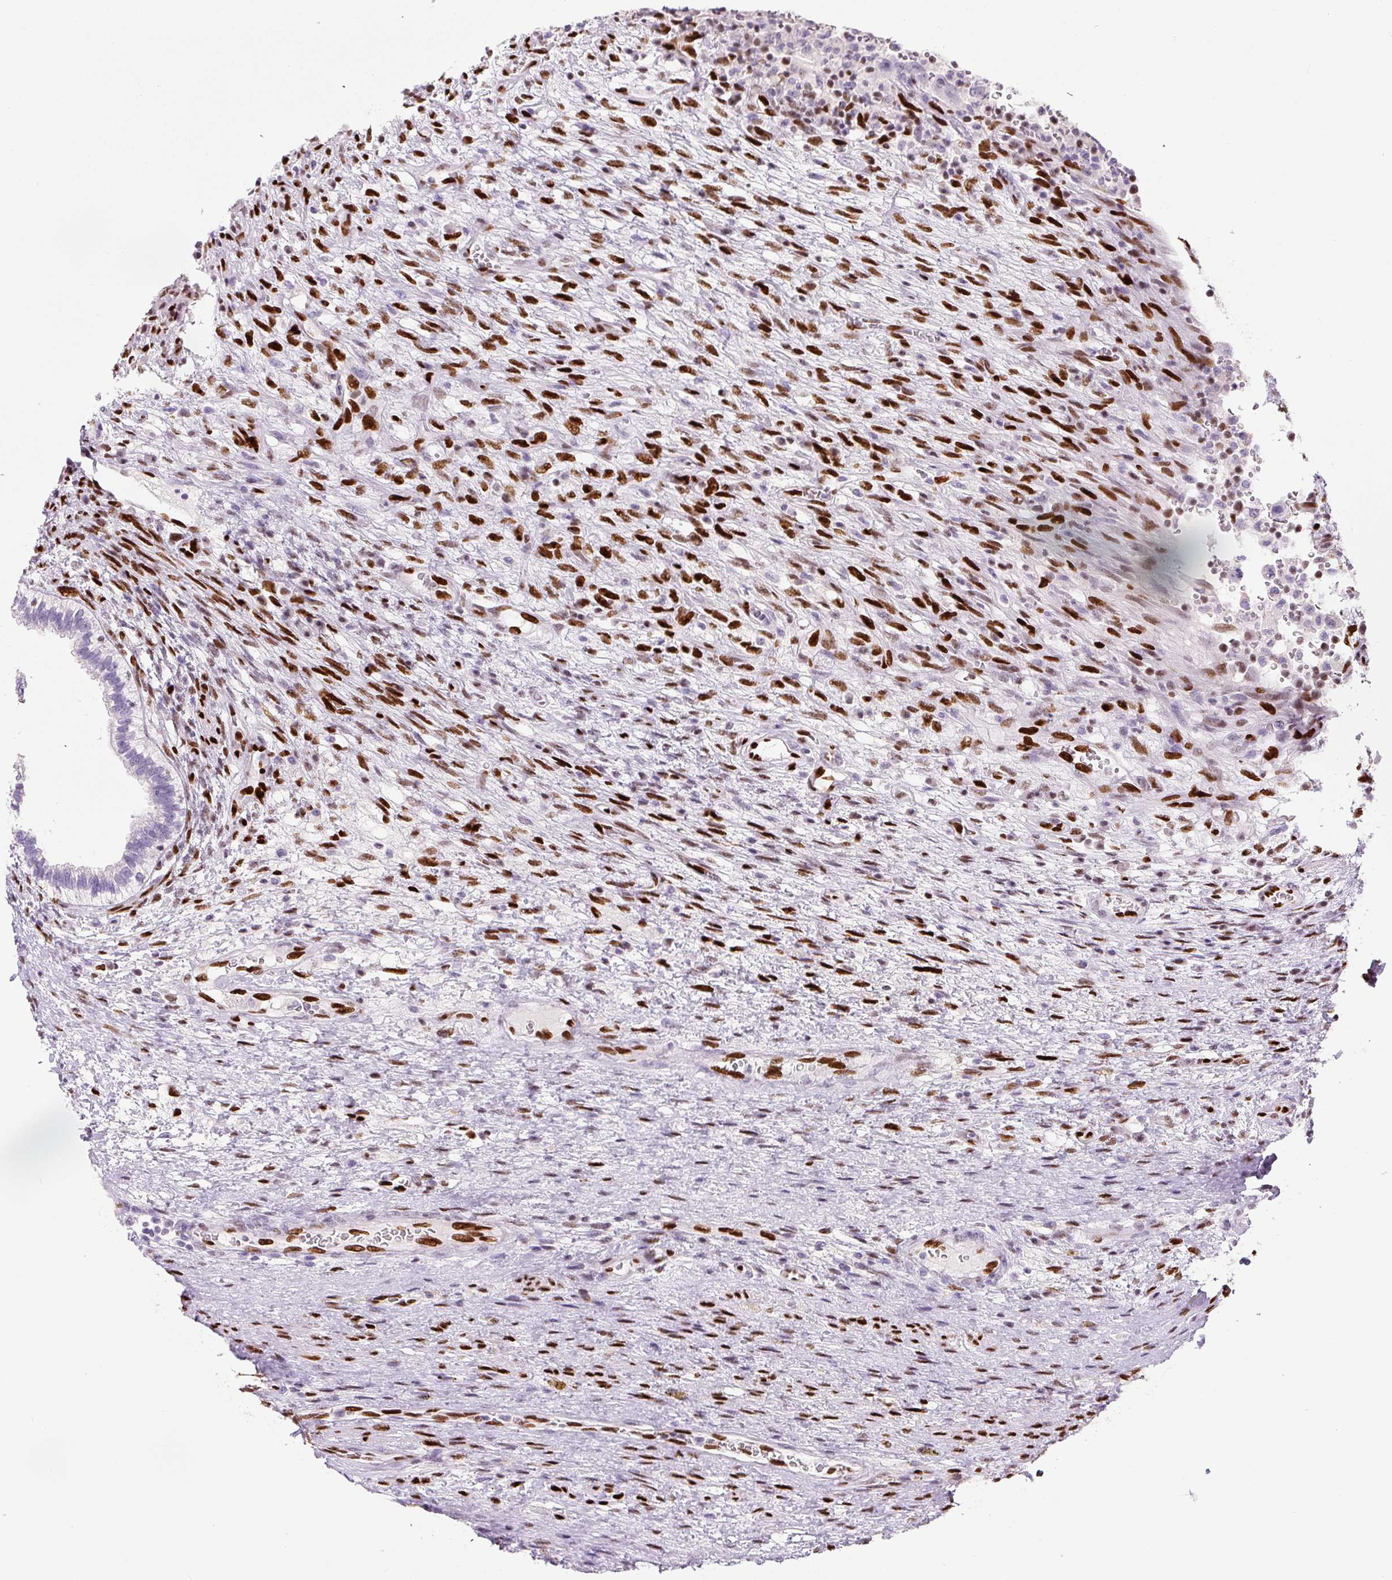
{"staining": {"intensity": "negative", "quantity": "none", "location": "none"}, "tissue": "testis cancer", "cell_type": "Tumor cells", "image_type": "cancer", "snomed": [{"axis": "morphology", "description": "Carcinoma, Embryonal, NOS"}, {"axis": "topography", "description": "Testis"}], "caption": "Immunohistochemistry (IHC) photomicrograph of neoplastic tissue: embryonal carcinoma (testis) stained with DAB (3,3'-diaminobenzidine) shows no significant protein expression in tumor cells.", "gene": "ZEB1", "patient": {"sex": "male", "age": 26}}